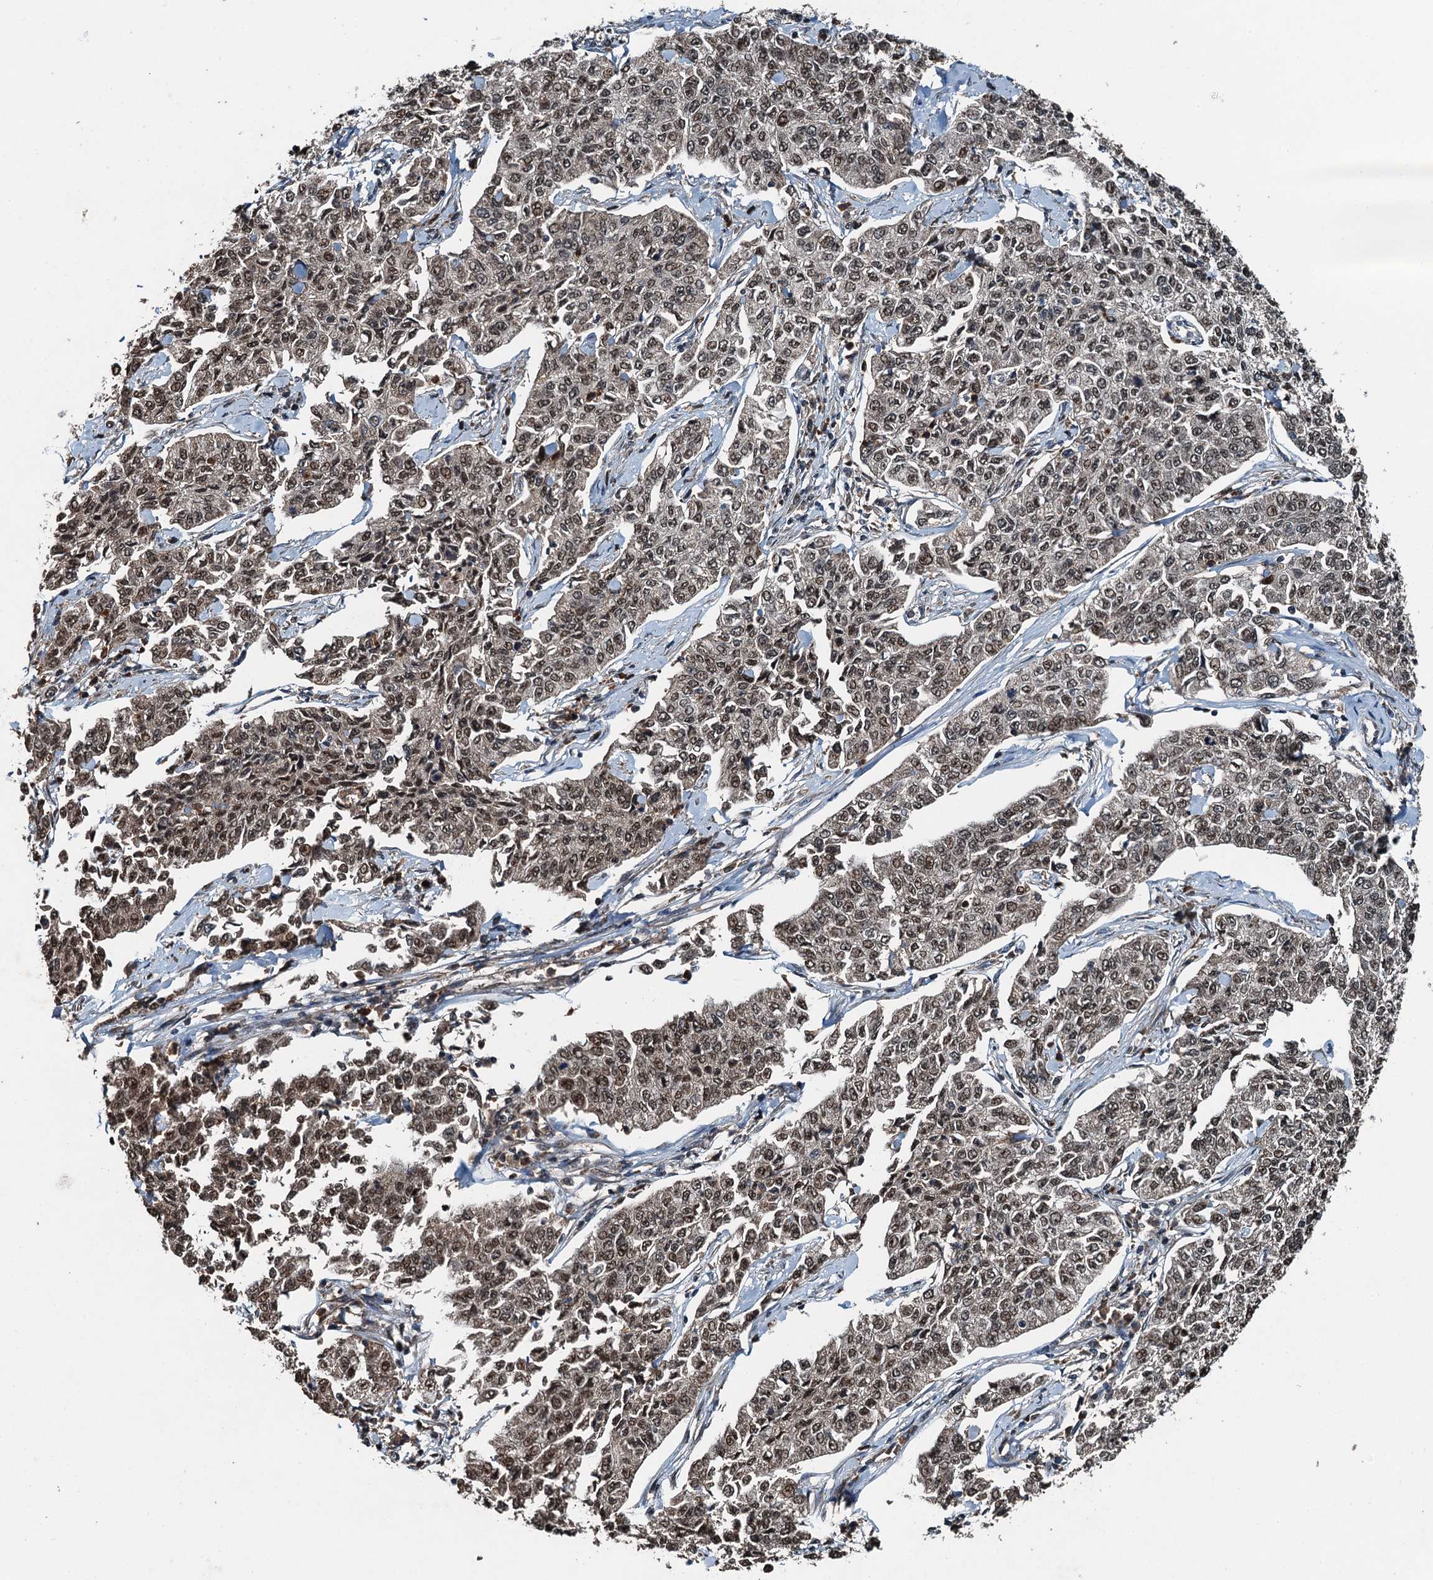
{"staining": {"intensity": "moderate", "quantity": "25%-75%", "location": "nuclear"}, "tissue": "cervical cancer", "cell_type": "Tumor cells", "image_type": "cancer", "snomed": [{"axis": "morphology", "description": "Squamous cell carcinoma, NOS"}, {"axis": "topography", "description": "Cervix"}], "caption": "Immunohistochemistry (IHC) (DAB (3,3'-diaminobenzidine)) staining of cervical cancer (squamous cell carcinoma) displays moderate nuclear protein staining in about 25%-75% of tumor cells. Nuclei are stained in blue.", "gene": "UBXN6", "patient": {"sex": "female", "age": 35}}